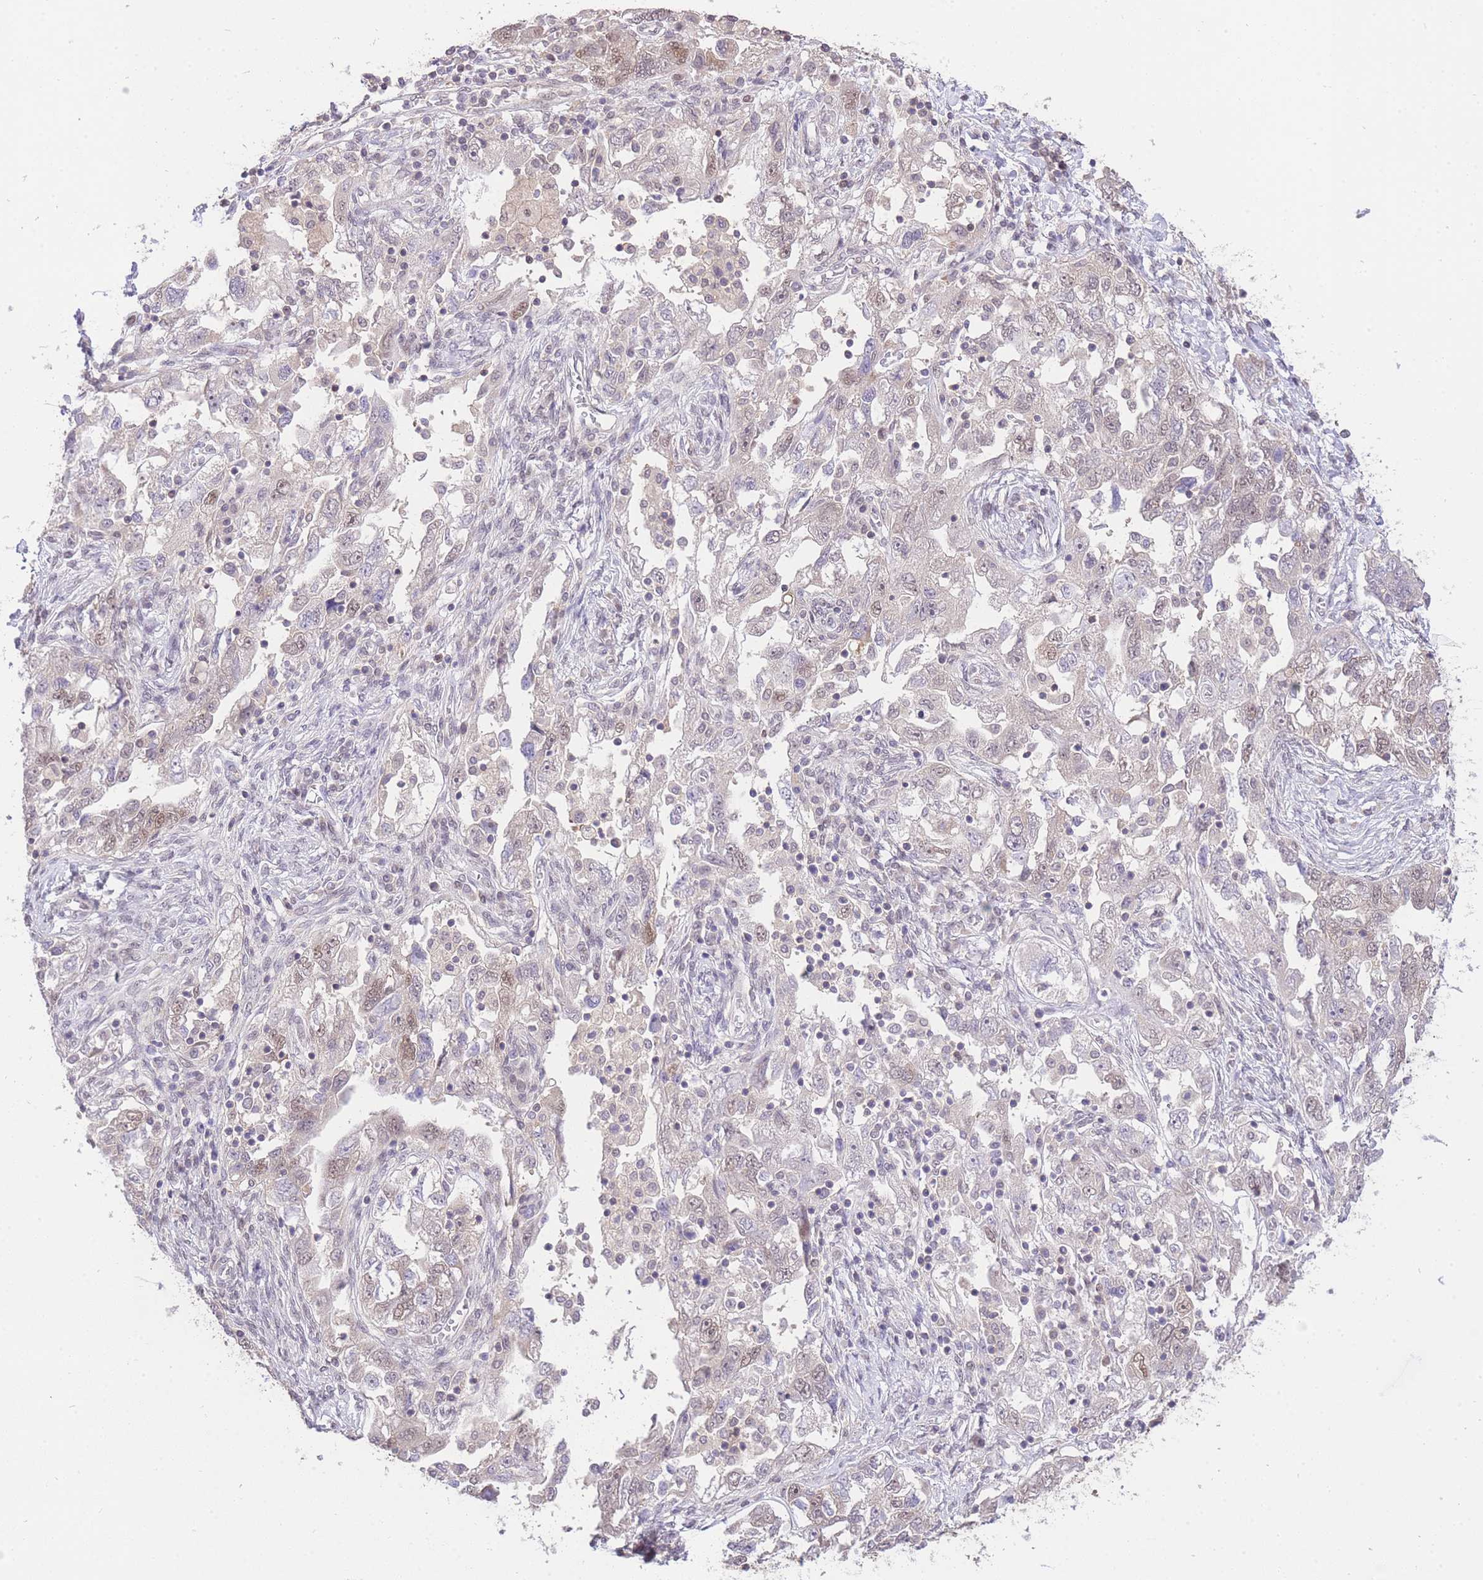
{"staining": {"intensity": "moderate", "quantity": "<25%", "location": "nuclear"}, "tissue": "ovarian cancer", "cell_type": "Tumor cells", "image_type": "cancer", "snomed": [{"axis": "morphology", "description": "Carcinoma, NOS"}, {"axis": "morphology", "description": "Cystadenocarcinoma, serous, NOS"}, {"axis": "topography", "description": "Ovary"}], "caption": "Immunohistochemical staining of human ovarian serous cystadenocarcinoma shows moderate nuclear protein staining in approximately <25% of tumor cells.", "gene": "UBXN7", "patient": {"sex": "female", "age": 69}}